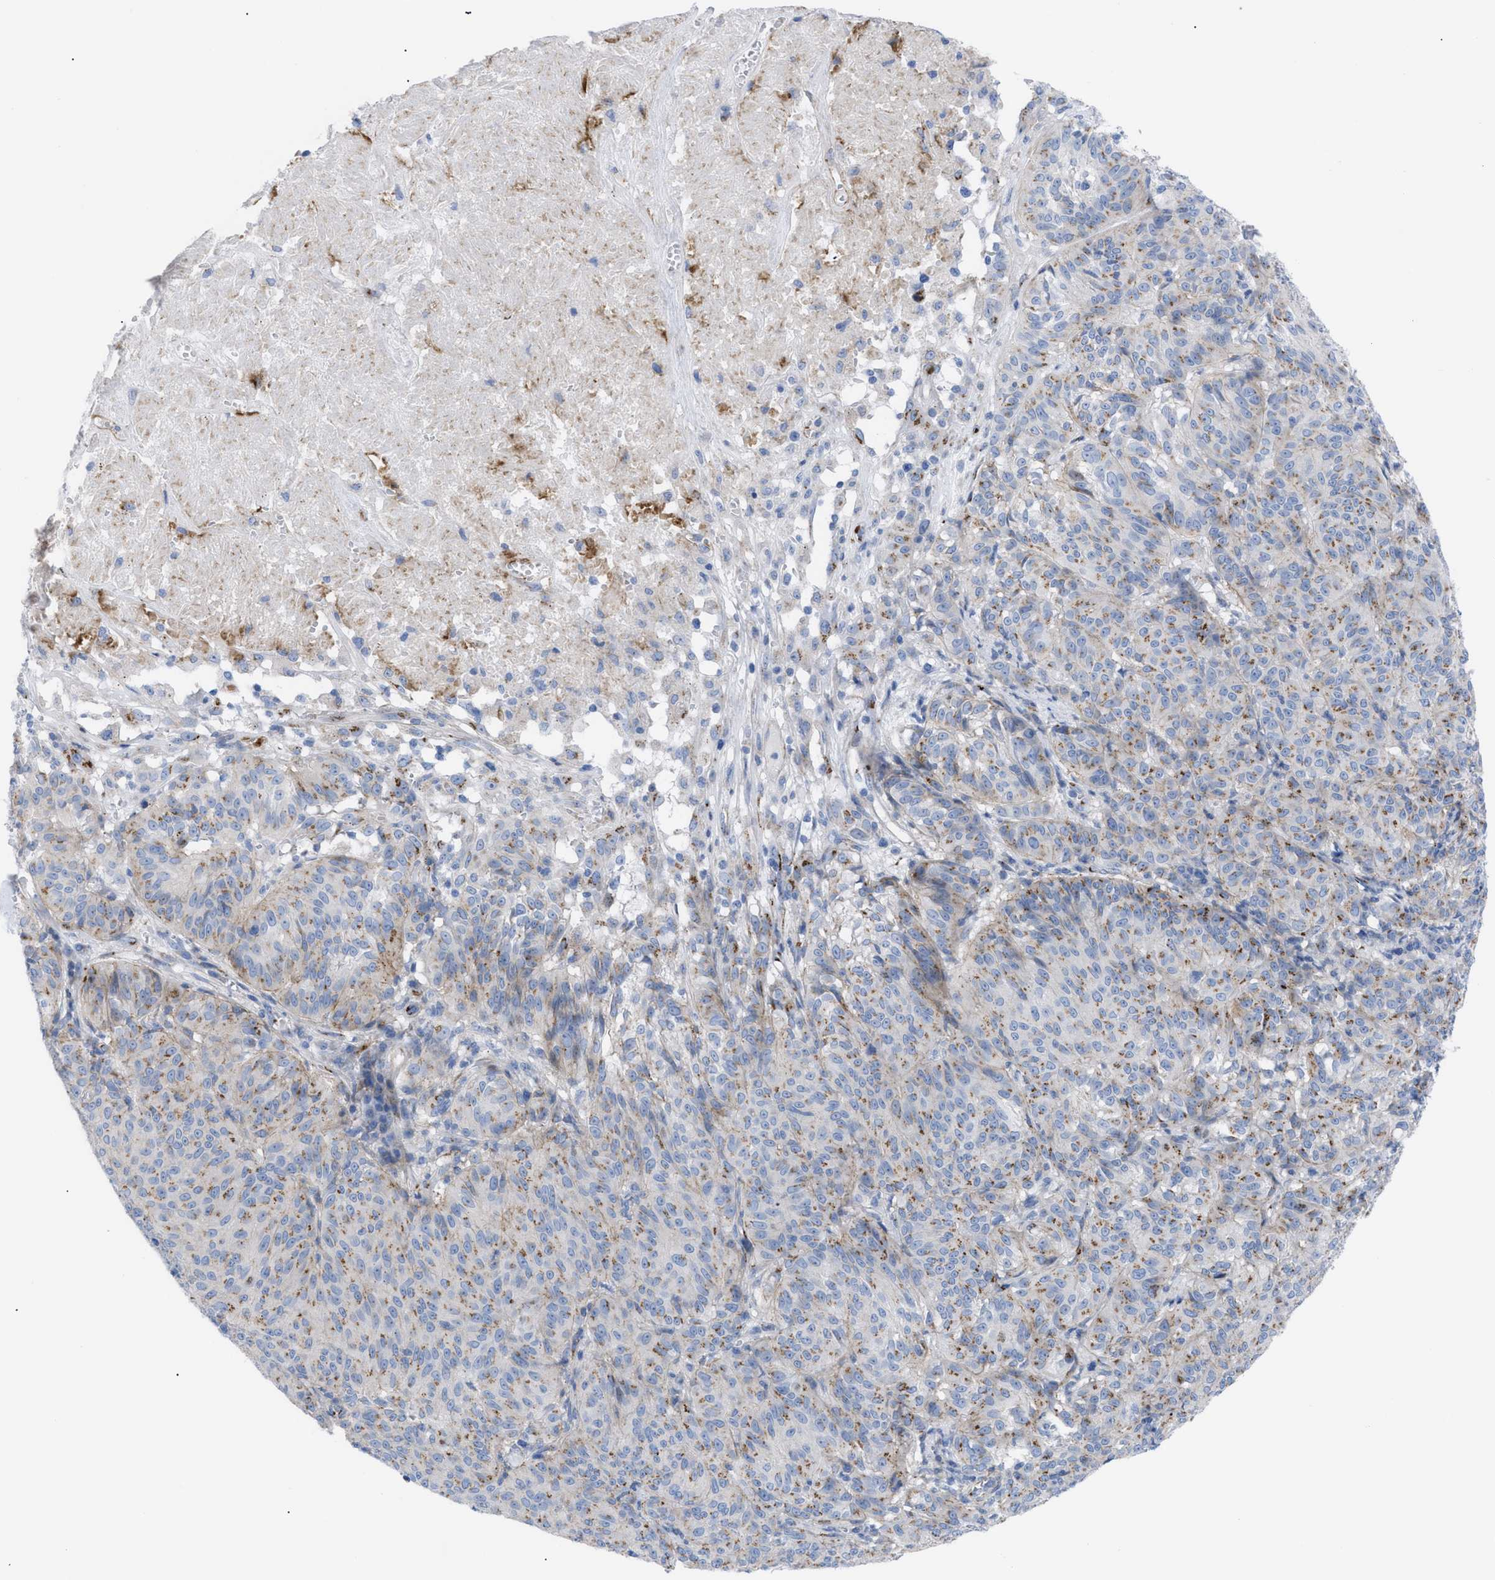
{"staining": {"intensity": "moderate", "quantity": "25%-75%", "location": "cytoplasmic/membranous"}, "tissue": "melanoma", "cell_type": "Tumor cells", "image_type": "cancer", "snomed": [{"axis": "morphology", "description": "Malignant melanoma, NOS"}, {"axis": "topography", "description": "Skin"}], "caption": "About 25%-75% of tumor cells in human melanoma exhibit moderate cytoplasmic/membranous protein staining as visualized by brown immunohistochemical staining.", "gene": "TMEM17", "patient": {"sex": "female", "age": 72}}